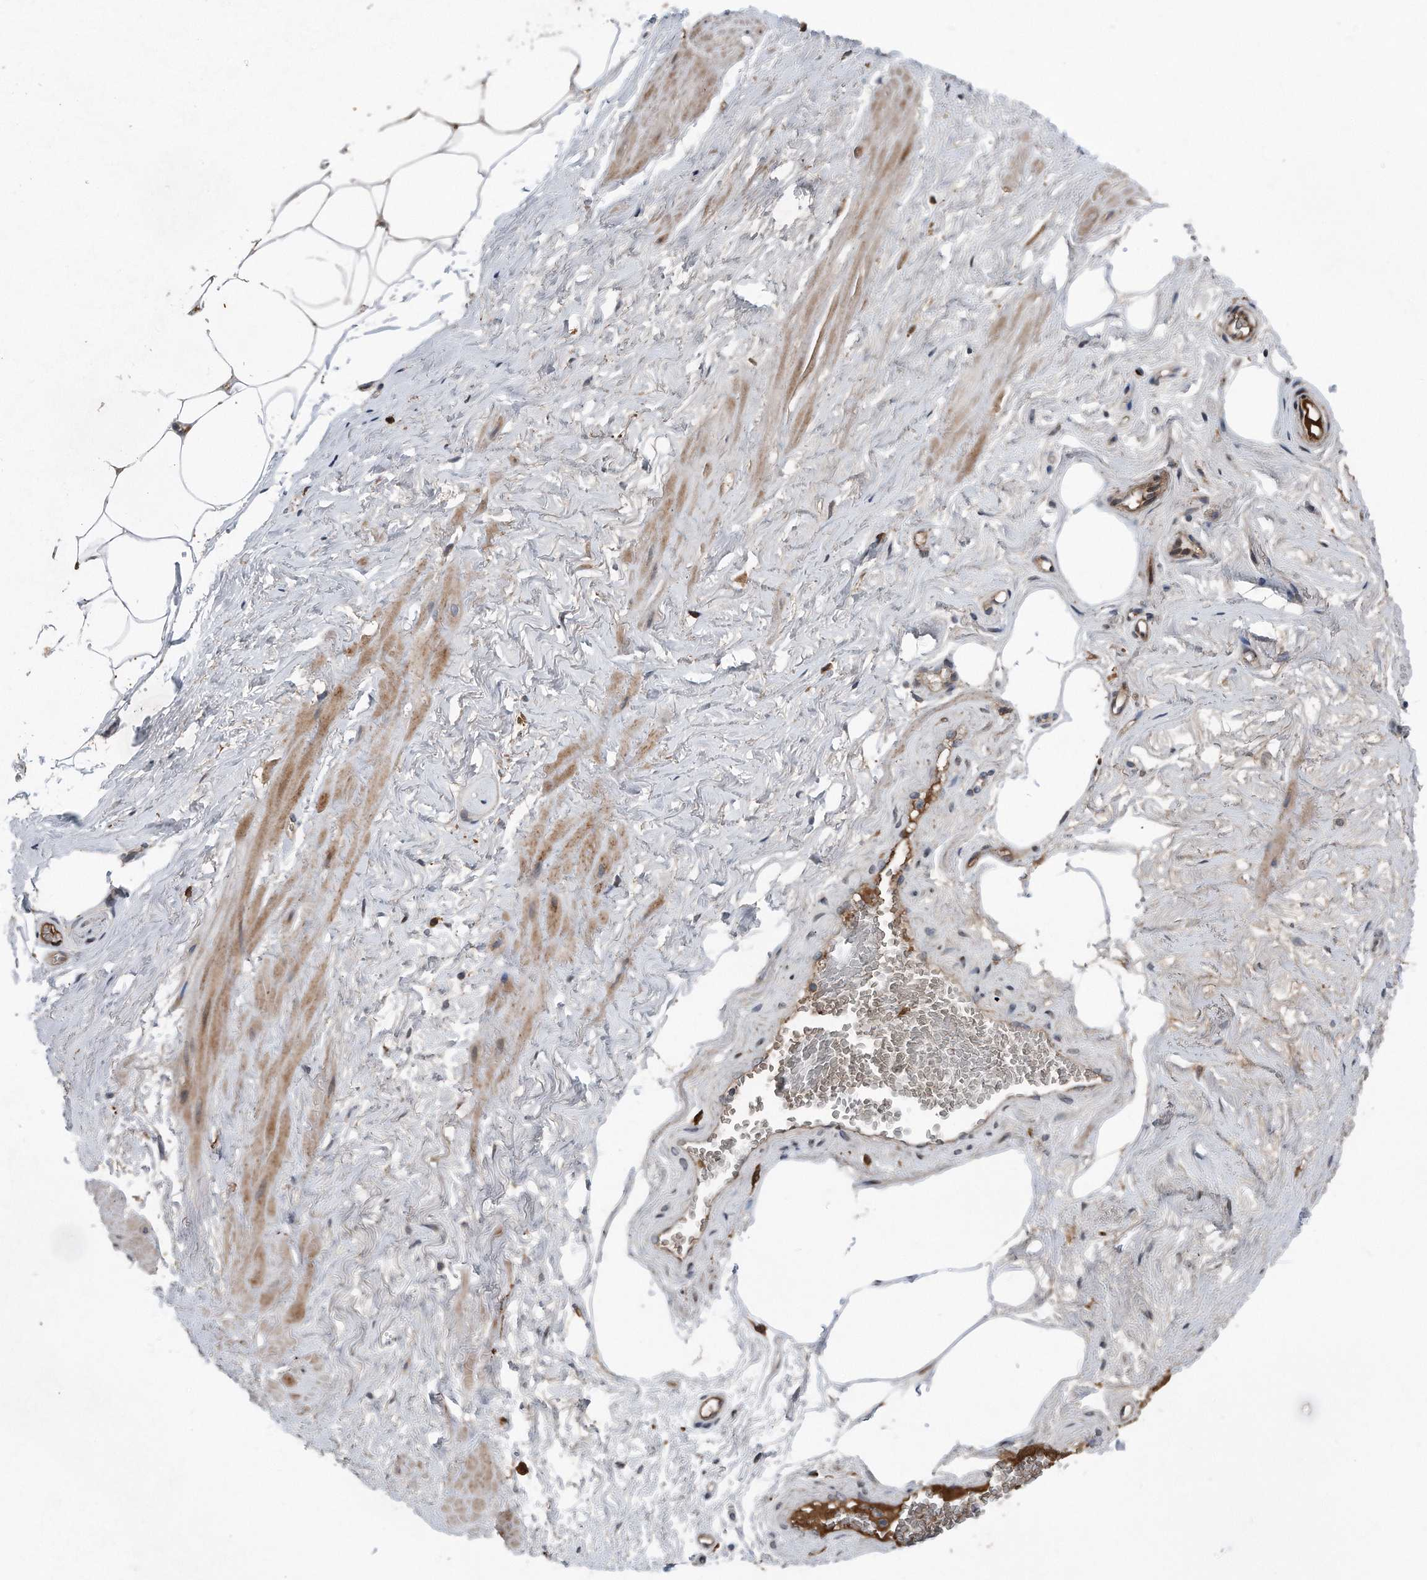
{"staining": {"intensity": "weak", "quantity": ">75%", "location": "cytoplasmic/membranous"}, "tissue": "adipose tissue", "cell_type": "Adipocytes", "image_type": "normal", "snomed": [{"axis": "morphology", "description": "Normal tissue, NOS"}, {"axis": "morphology", "description": "Adenocarcinoma, Low grade"}, {"axis": "topography", "description": "Prostate"}, {"axis": "topography", "description": "Peripheral nerve tissue"}], "caption": "A histopathology image of human adipose tissue stained for a protein shows weak cytoplasmic/membranous brown staining in adipocytes. The staining was performed using DAB (3,3'-diaminobenzidine), with brown indicating positive protein expression. Nuclei are stained blue with hematoxylin.", "gene": "DST", "patient": {"sex": "male", "age": 63}}